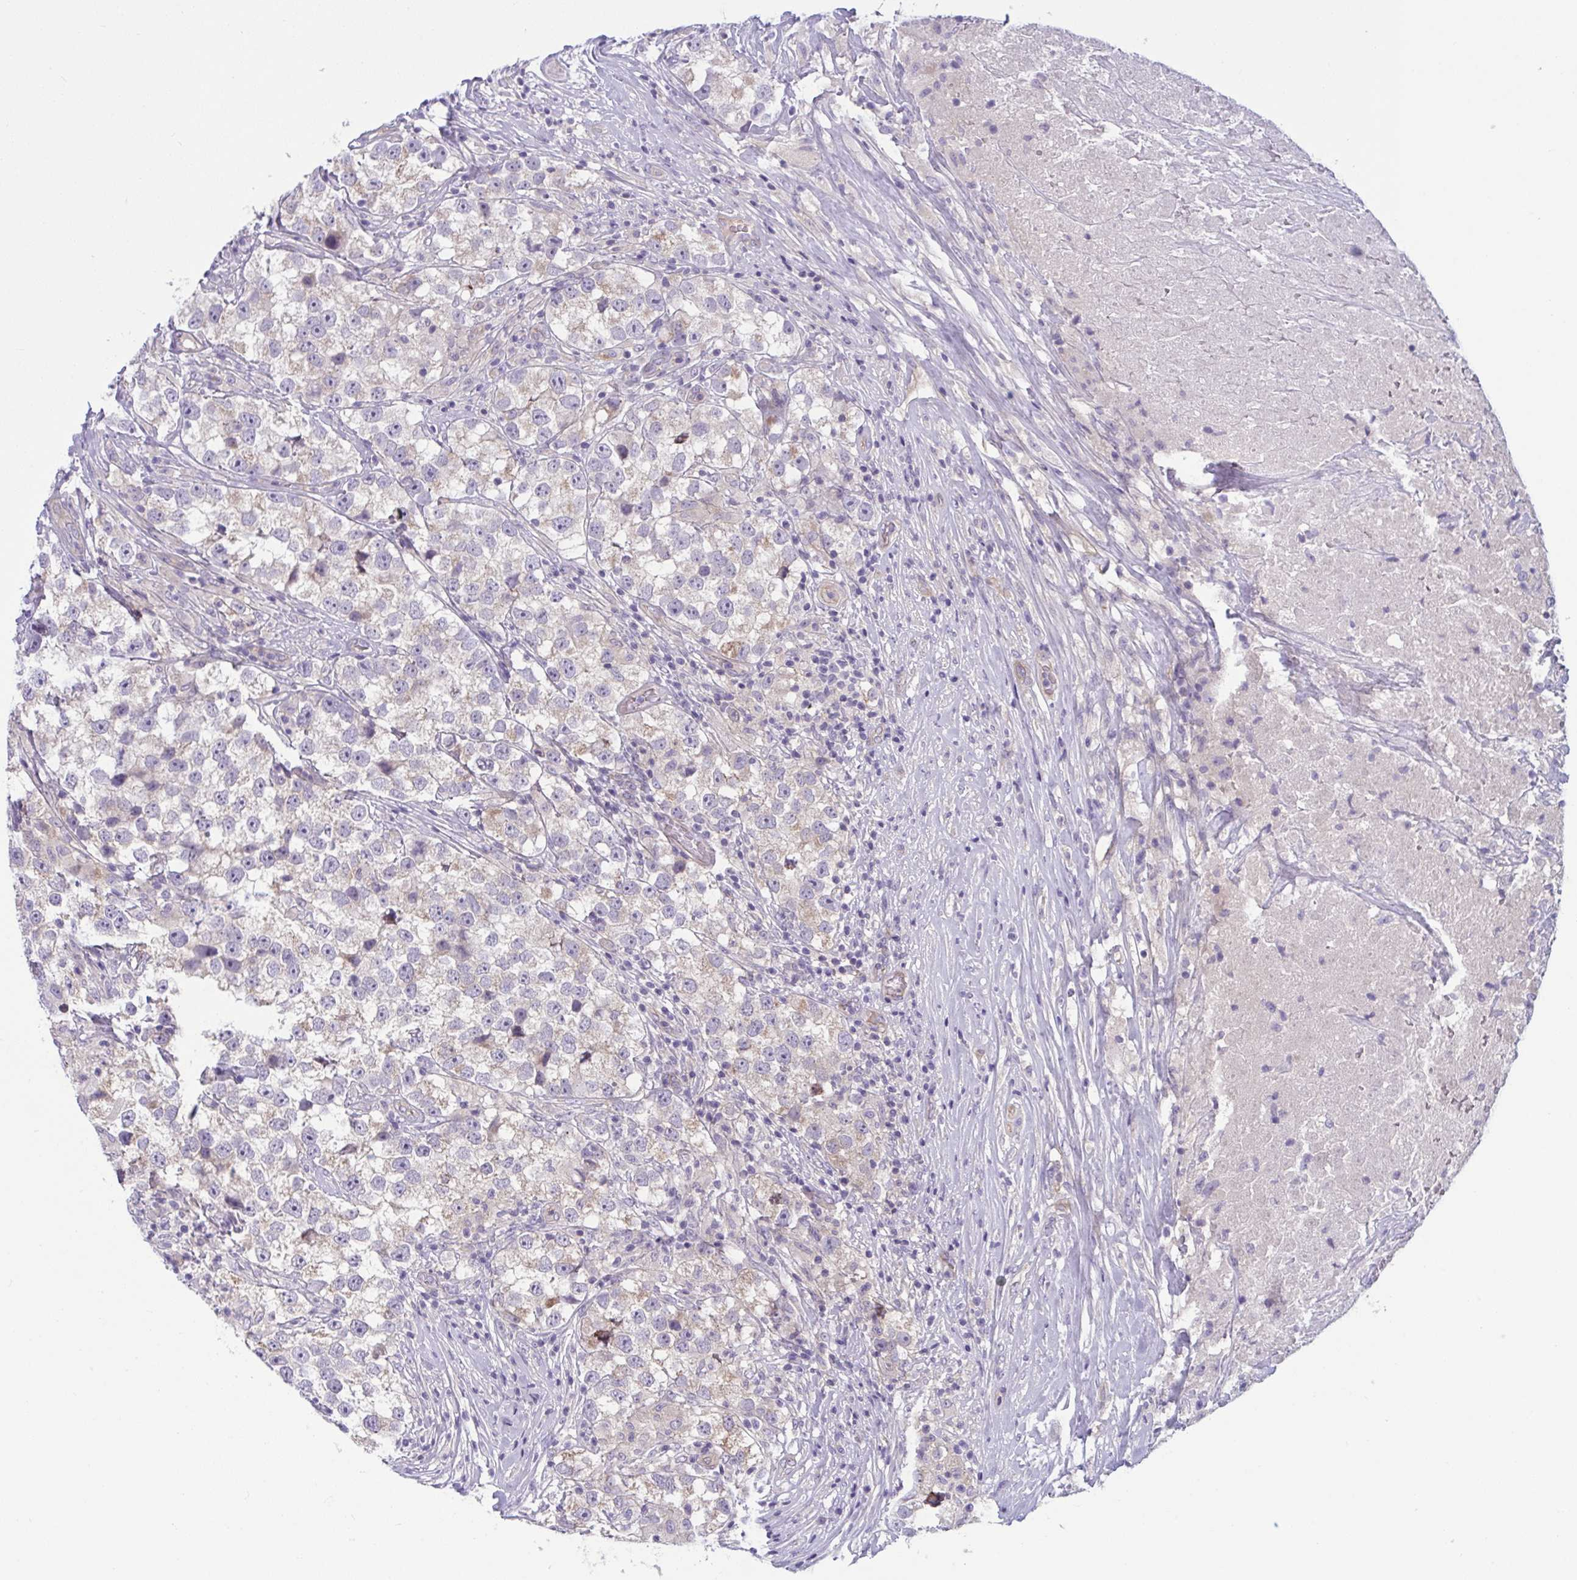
{"staining": {"intensity": "negative", "quantity": "none", "location": "none"}, "tissue": "testis cancer", "cell_type": "Tumor cells", "image_type": "cancer", "snomed": [{"axis": "morphology", "description": "Seminoma, NOS"}, {"axis": "topography", "description": "Testis"}], "caption": "Immunohistochemistry of human testis cancer (seminoma) shows no staining in tumor cells.", "gene": "TTC7B", "patient": {"sex": "male", "age": 46}}